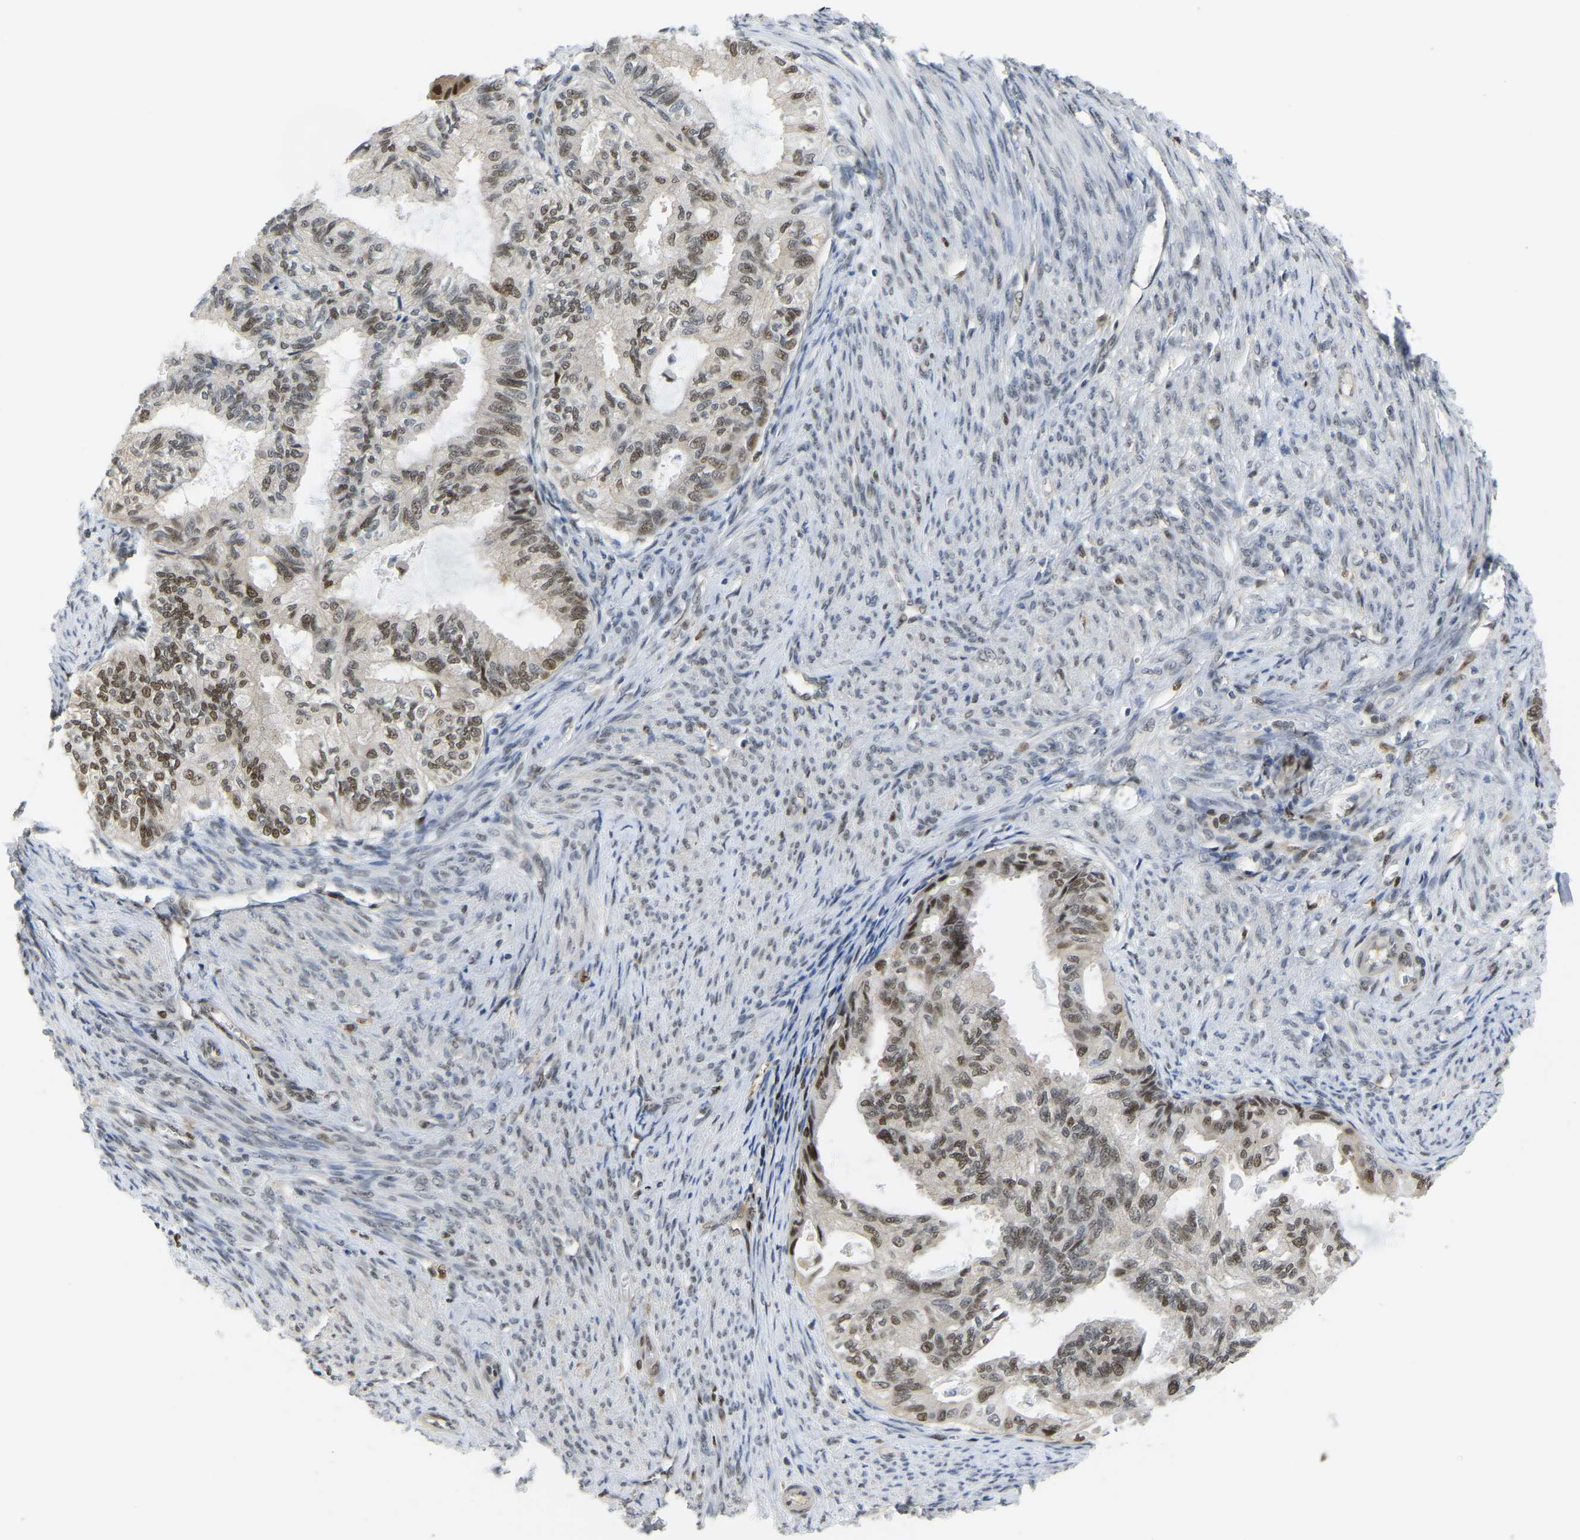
{"staining": {"intensity": "moderate", "quantity": "25%-75%", "location": "nuclear"}, "tissue": "cervical cancer", "cell_type": "Tumor cells", "image_type": "cancer", "snomed": [{"axis": "morphology", "description": "Normal tissue, NOS"}, {"axis": "morphology", "description": "Adenocarcinoma, NOS"}, {"axis": "topography", "description": "Cervix"}, {"axis": "topography", "description": "Endometrium"}], "caption": "IHC micrograph of neoplastic tissue: cervical cancer (adenocarcinoma) stained using IHC demonstrates medium levels of moderate protein expression localized specifically in the nuclear of tumor cells, appearing as a nuclear brown color.", "gene": "KLRG2", "patient": {"sex": "female", "age": 86}}